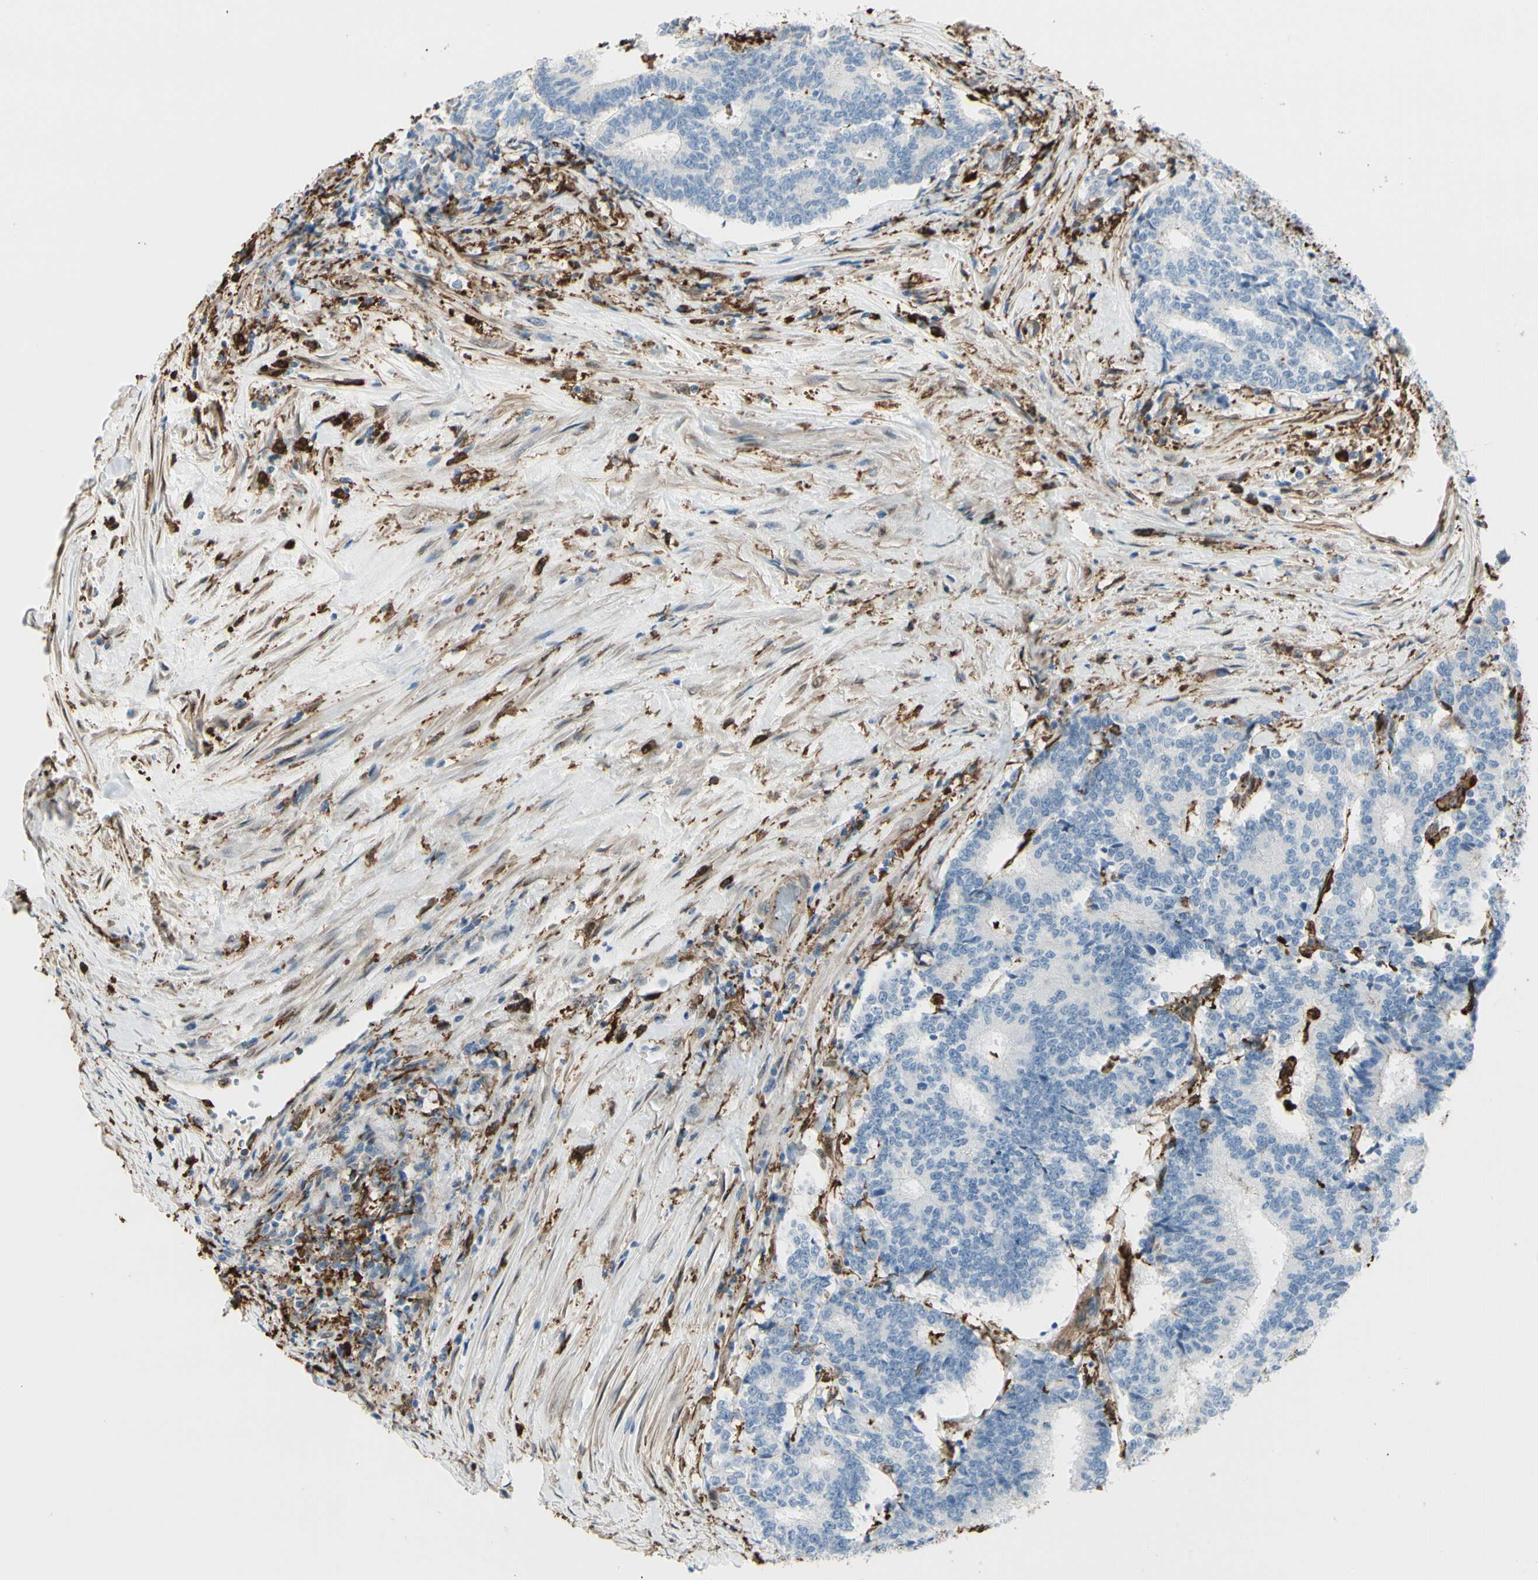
{"staining": {"intensity": "negative", "quantity": "none", "location": "none"}, "tissue": "prostate cancer", "cell_type": "Tumor cells", "image_type": "cancer", "snomed": [{"axis": "morphology", "description": "Normal tissue, NOS"}, {"axis": "morphology", "description": "Adenocarcinoma, High grade"}, {"axis": "topography", "description": "Prostate"}, {"axis": "topography", "description": "Seminal veicle"}], "caption": "An image of human prostate cancer (adenocarcinoma (high-grade)) is negative for staining in tumor cells.", "gene": "GSN", "patient": {"sex": "male", "age": 55}}